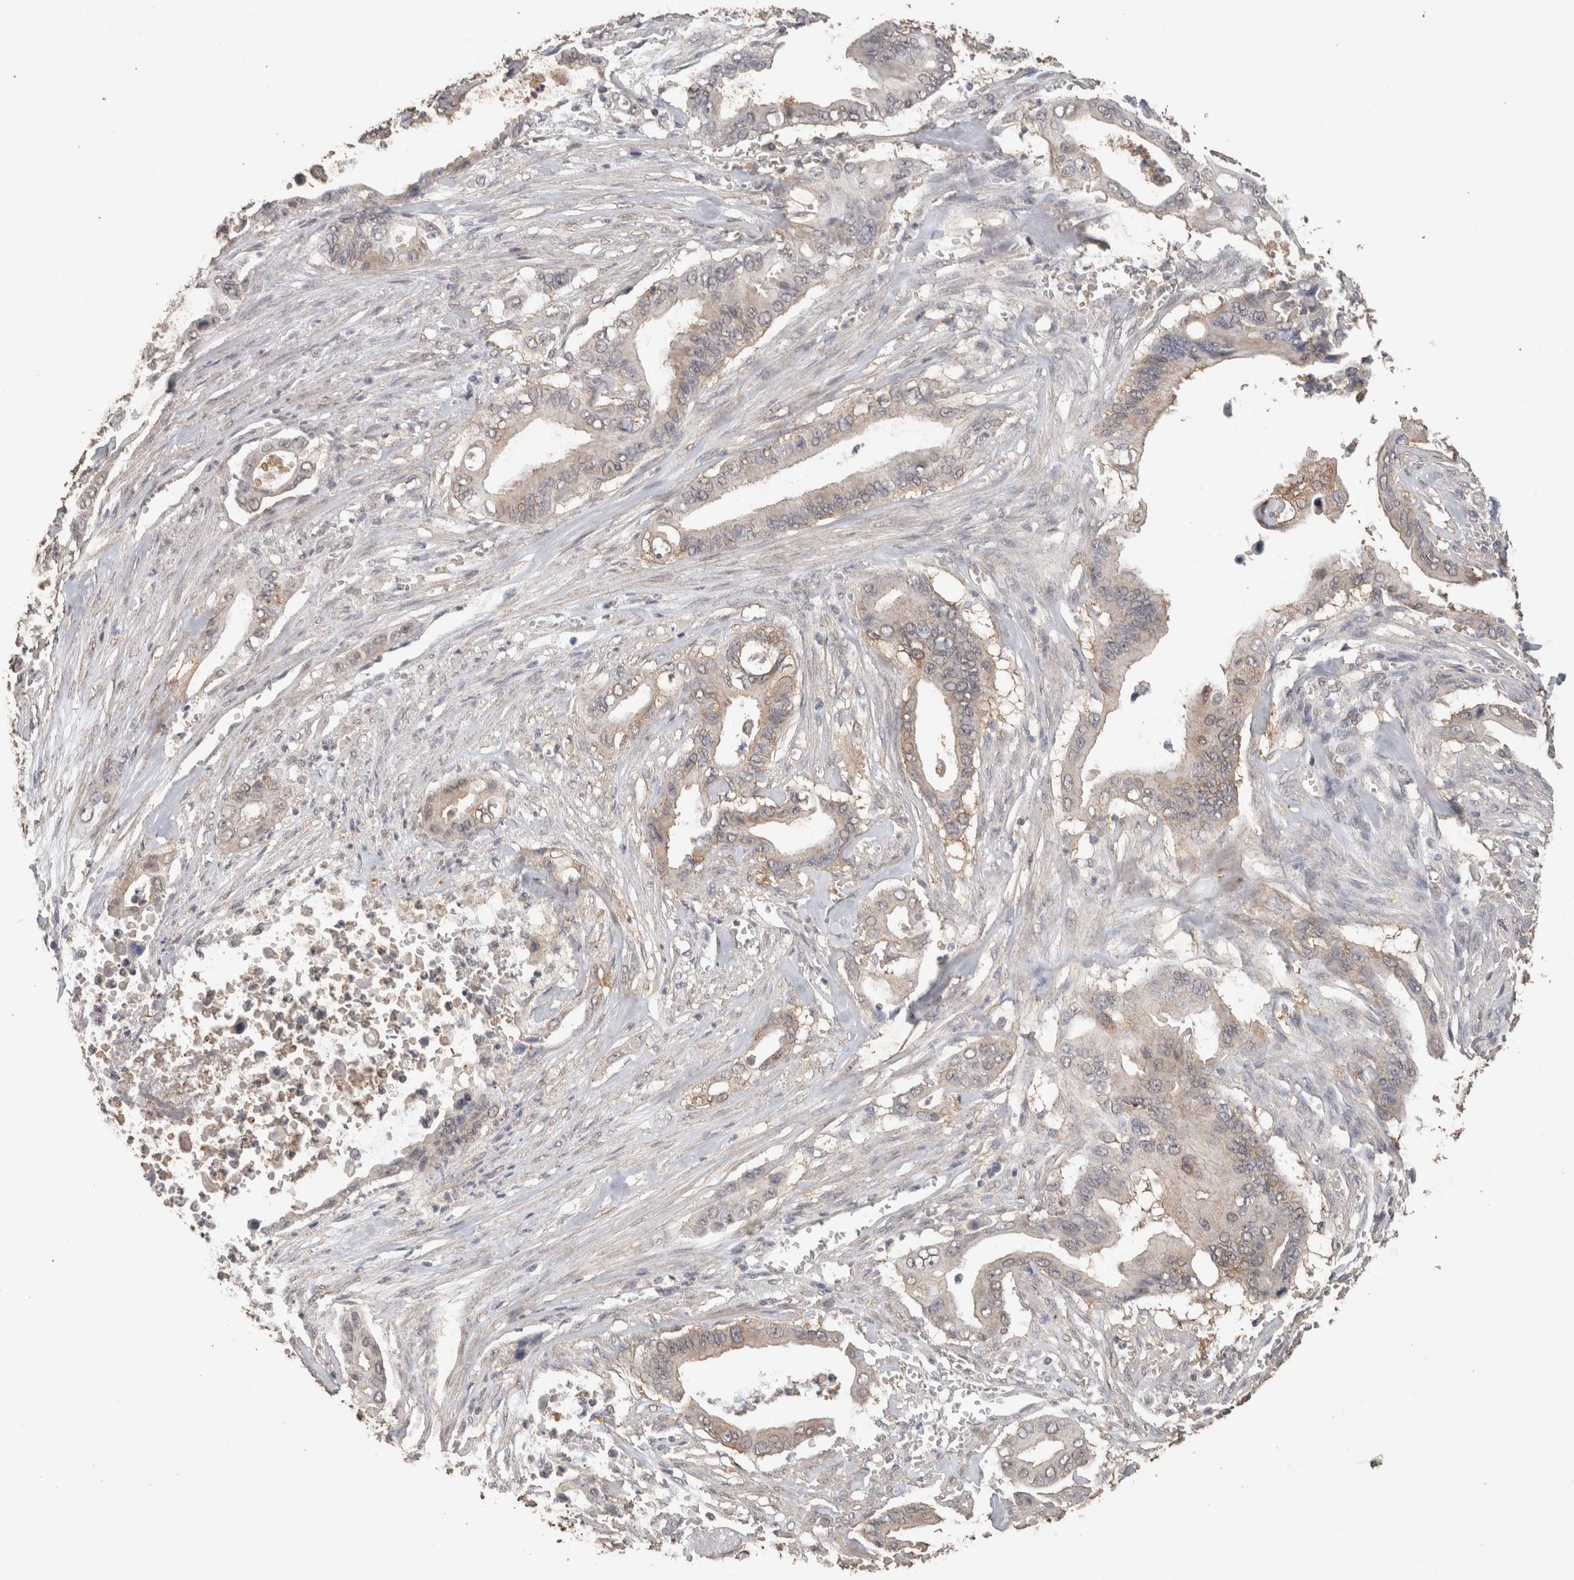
{"staining": {"intensity": "weak", "quantity": "<25%", "location": "cytoplasmic/membranous"}, "tissue": "pancreatic cancer", "cell_type": "Tumor cells", "image_type": "cancer", "snomed": [{"axis": "morphology", "description": "Adenocarcinoma, NOS"}, {"axis": "topography", "description": "Pancreas"}], "caption": "A photomicrograph of adenocarcinoma (pancreatic) stained for a protein exhibits no brown staining in tumor cells. (Stains: DAB IHC with hematoxylin counter stain, Microscopy: brightfield microscopy at high magnification).", "gene": "CX3CL1", "patient": {"sex": "male", "age": 59}}